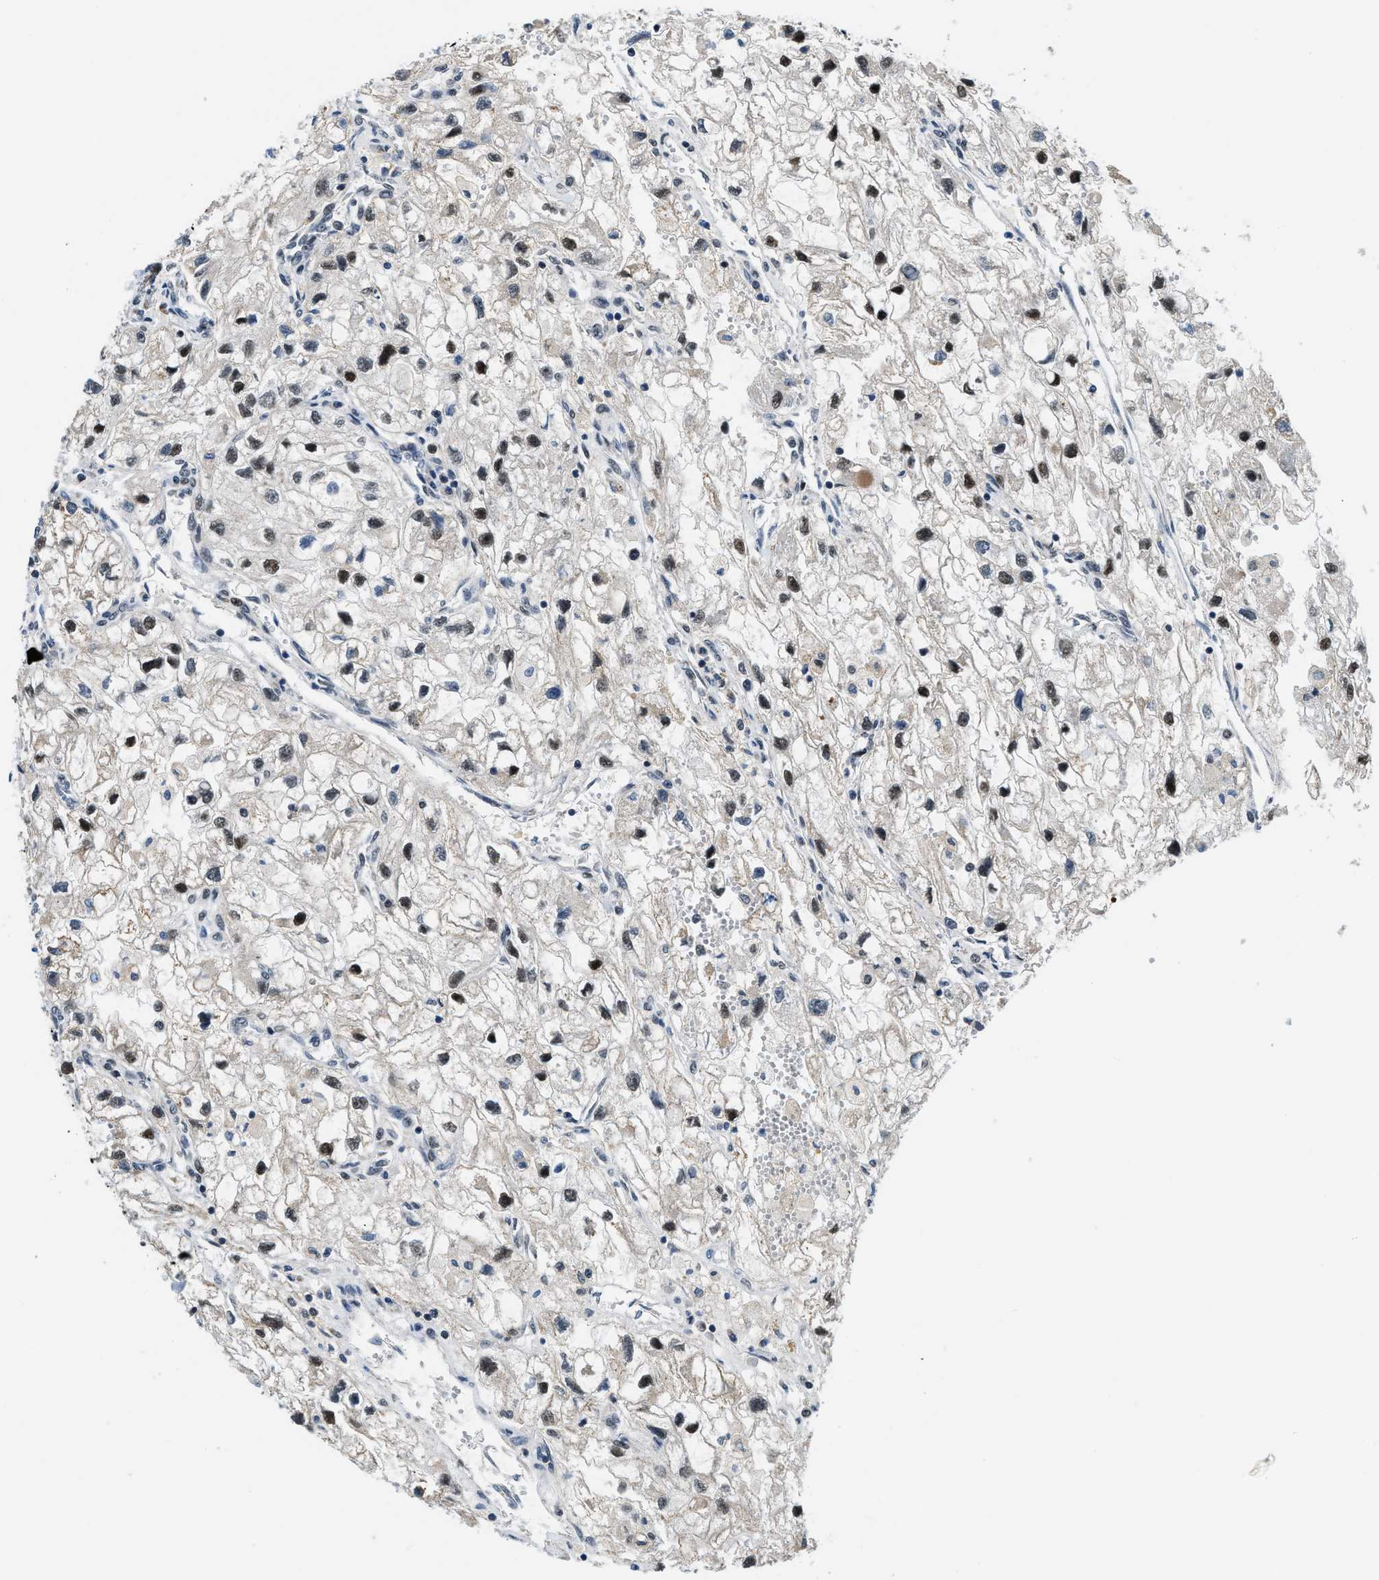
{"staining": {"intensity": "strong", "quantity": "25%-75%", "location": "nuclear"}, "tissue": "renal cancer", "cell_type": "Tumor cells", "image_type": "cancer", "snomed": [{"axis": "morphology", "description": "Adenocarcinoma, NOS"}, {"axis": "topography", "description": "Kidney"}], "caption": "Renal cancer (adenocarcinoma) stained with a protein marker exhibits strong staining in tumor cells.", "gene": "KDM3B", "patient": {"sex": "female", "age": 70}}